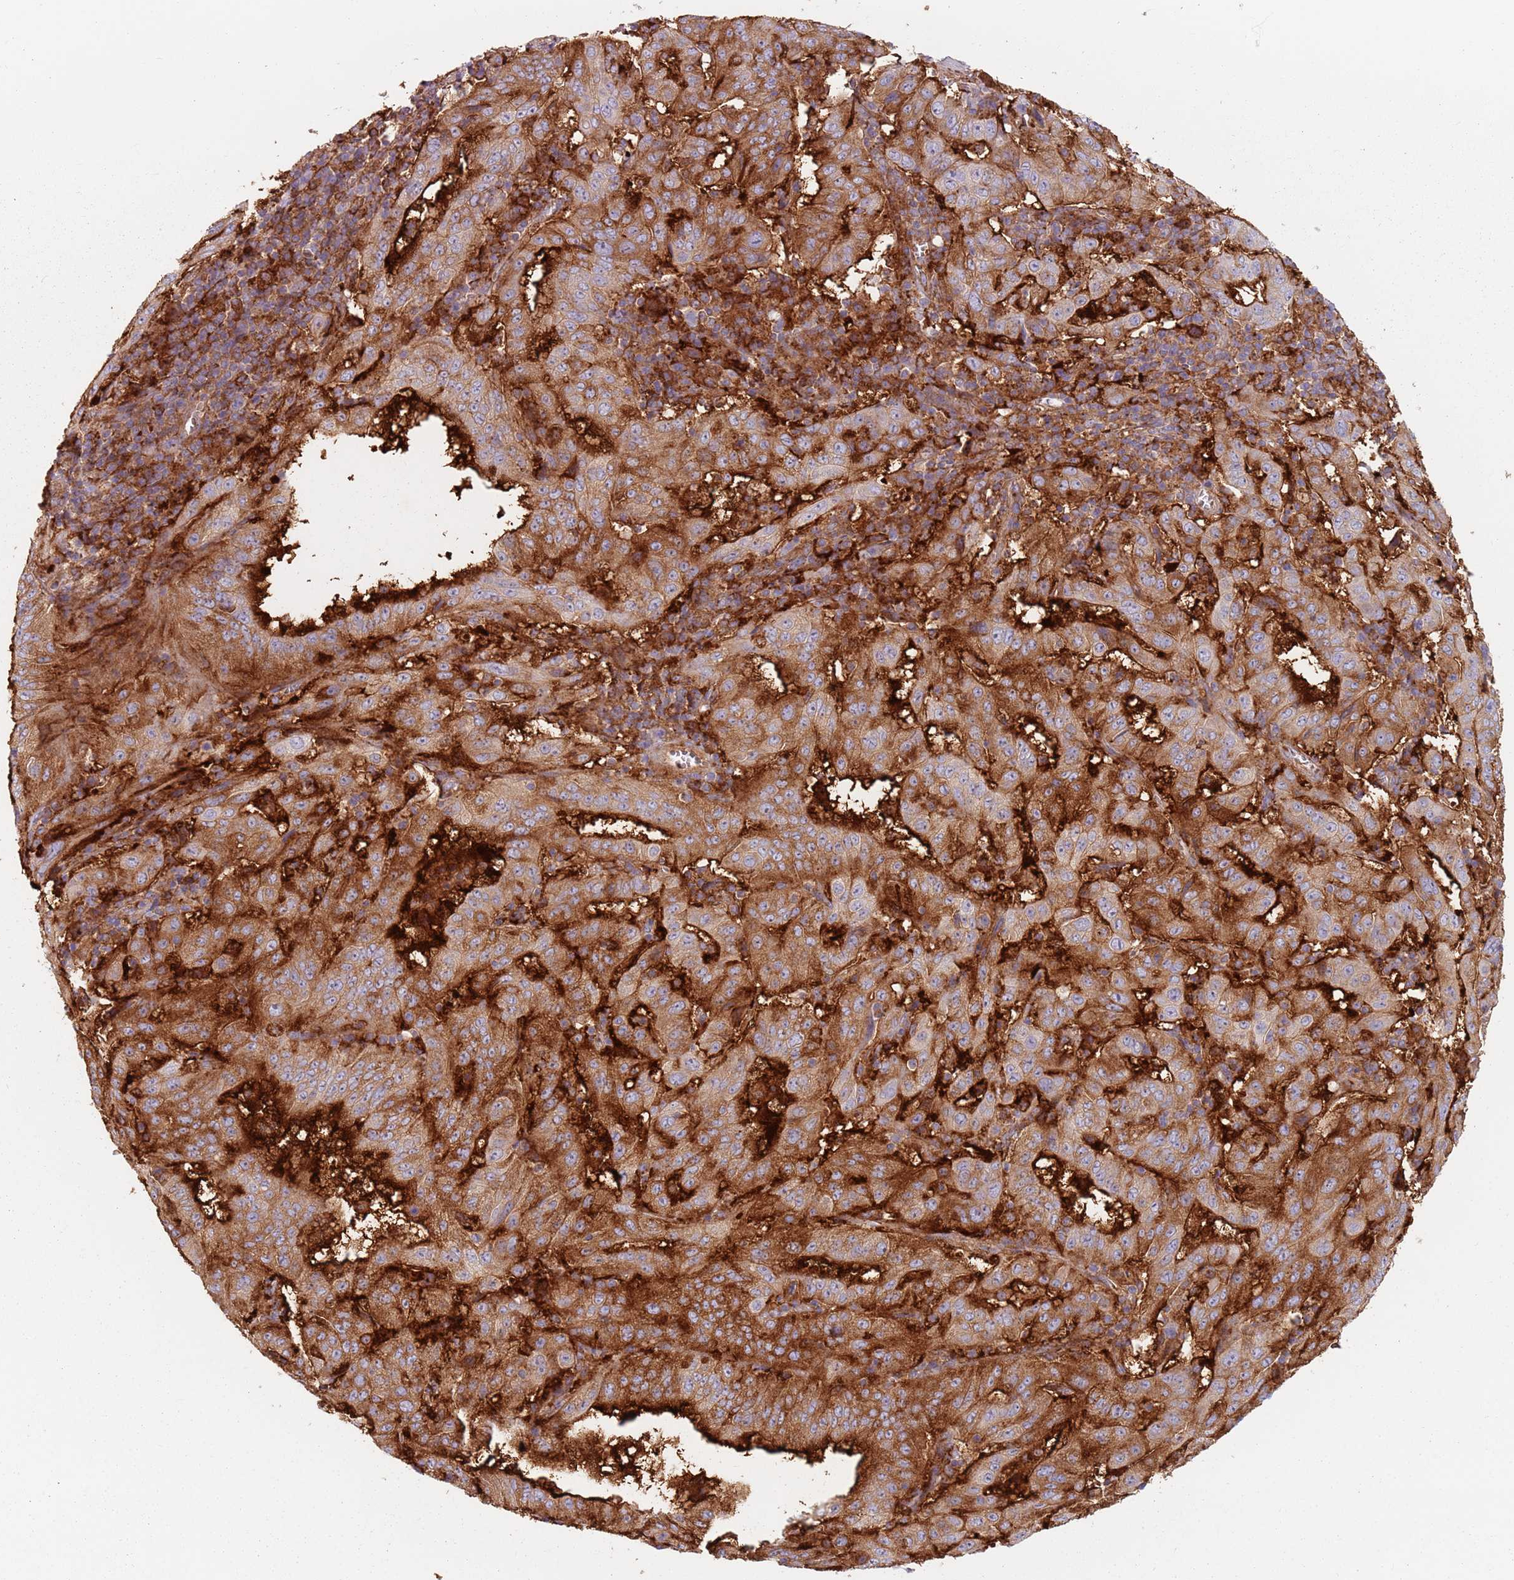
{"staining": {"intensity": "strong", "quantity": ">75%", "location": "cytoplasmic/membranous"}, "tissue": "pancreatic cancer", "cell_type": "Tumor cells", "image_type": "cancer", "snomed": [{"axis": "morphology", "description": "Adenocarcinoma, NOS"}, {"axis": "topography", "description": "Pancreas"}], "caption": "Protein positivity by immunohistochemistry displays strong cytoplasmic/membranous staining in approximately >75% of tumor cells in pancreatic cancer (adenocarcinoma).", "gene": "TPD52L2", "patient": {"sex": "male", "age": 63}}